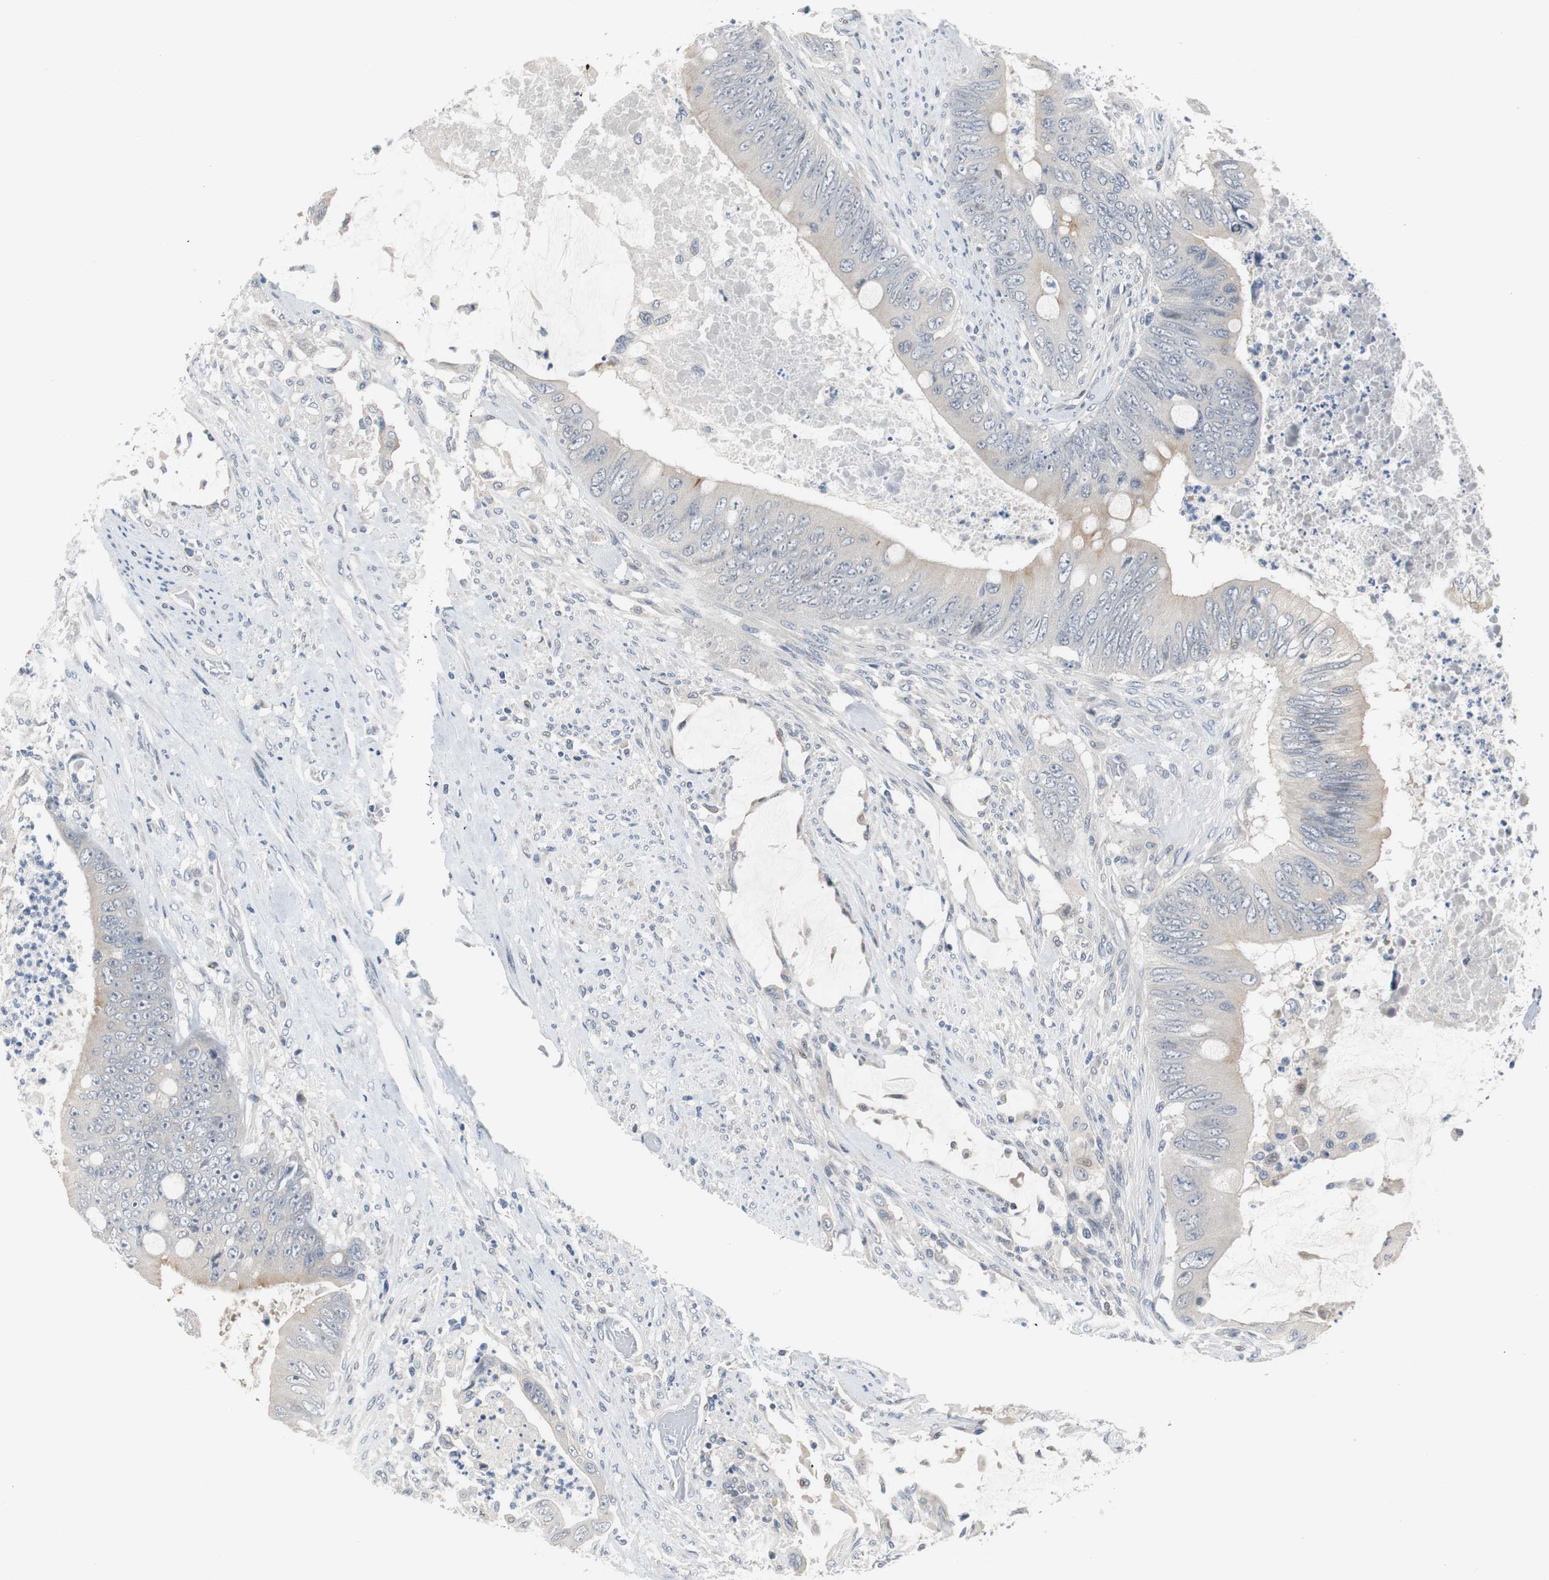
{"staining": {"intensity": "weak", "quantity": "<25%", "location": "cytoplasmic/membranous"}, "tissue": "colorectal cancer", "cell_type": "Tumor cells", "image_type": "cancer", "snomed": [{"axis": "morphology", "description": "Adenocarcinoma, NOS"}, {"axis": "topography", "description": "Rectum"}], "caption": "There is no significant positivity in tumor cells of colorectal cancer.", "gene": "MAP2K4", "patient": {"sex": "female", "age": 77}}